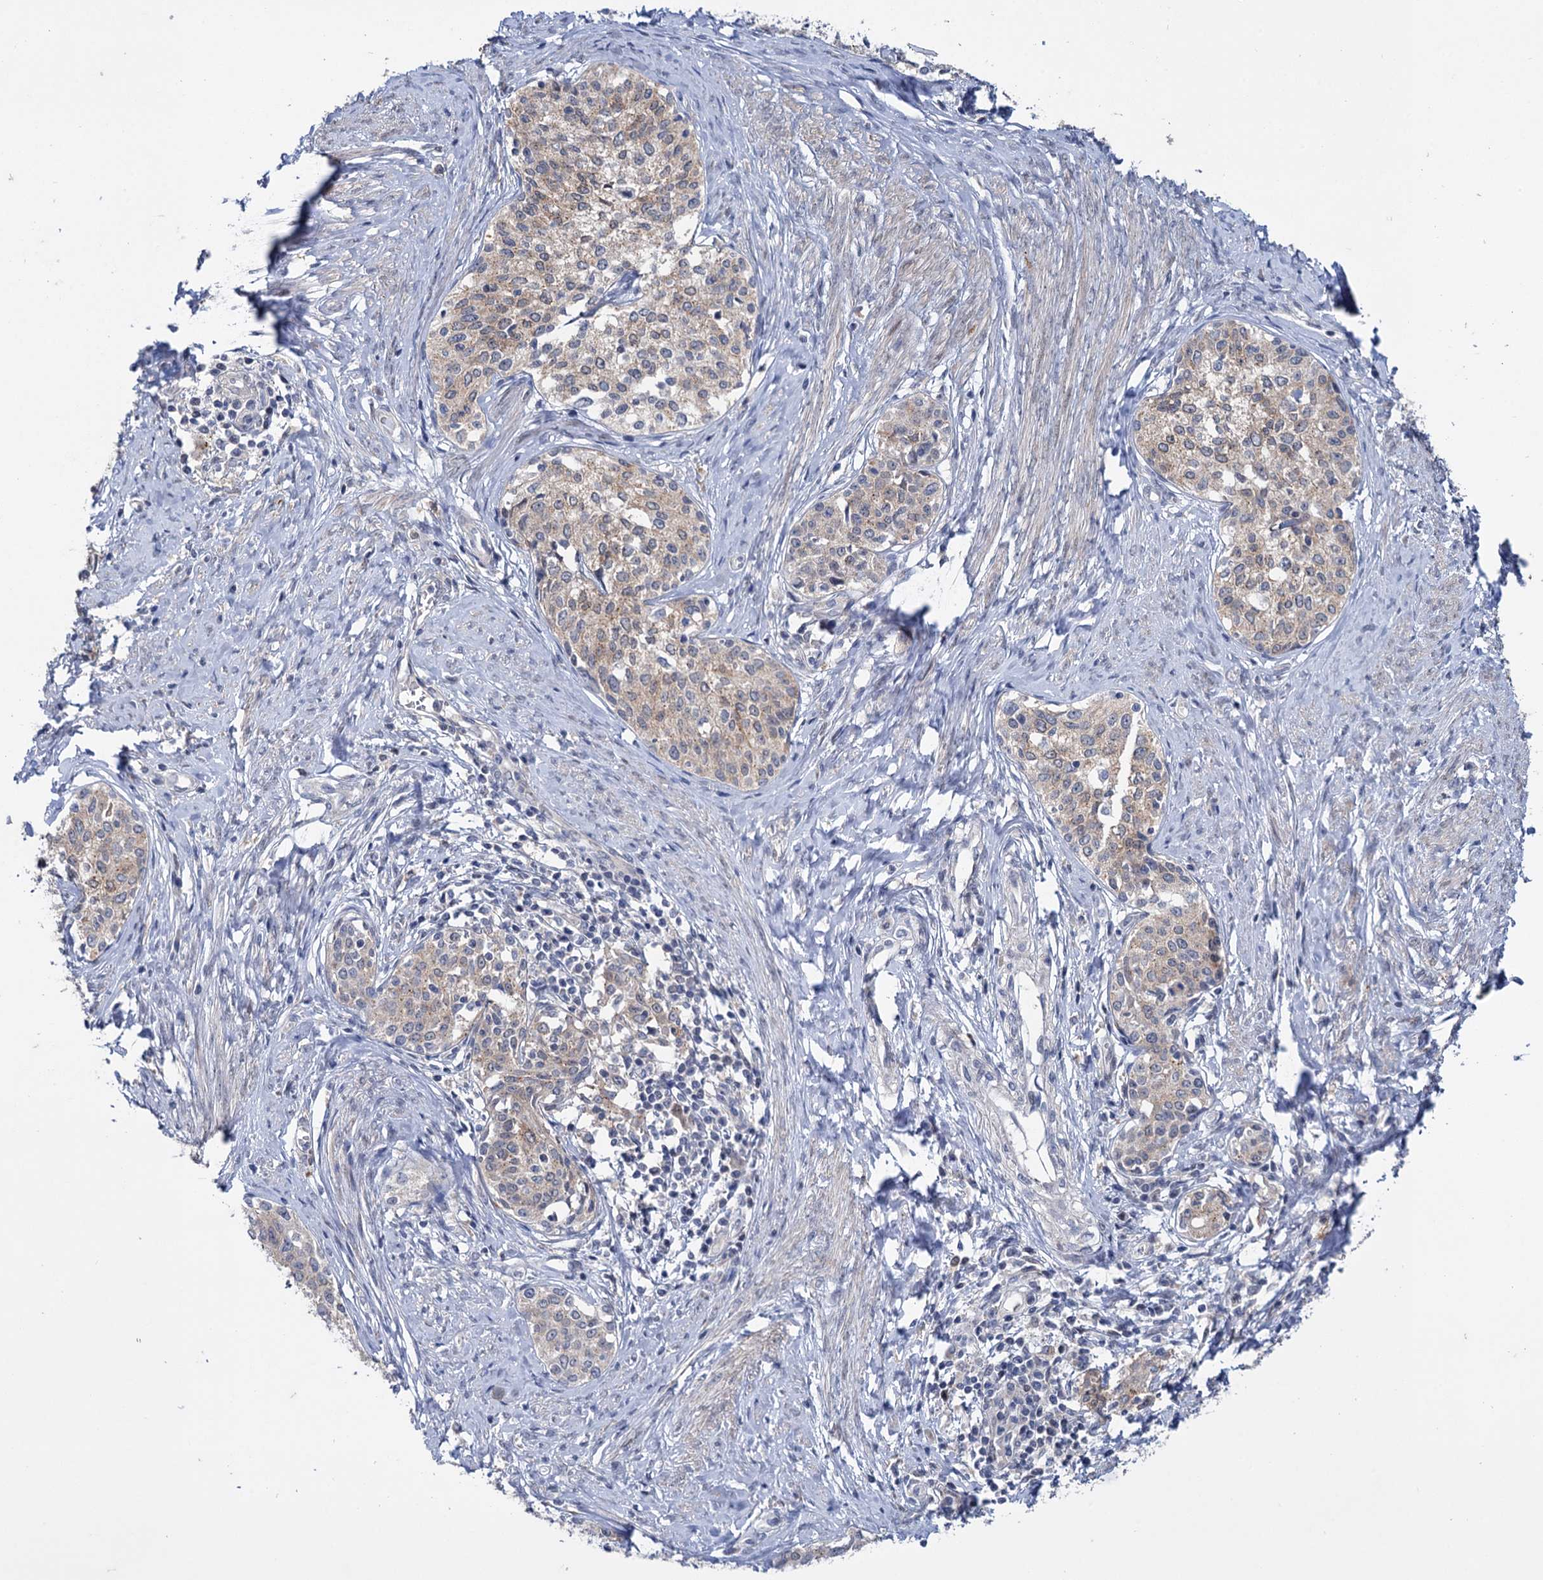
{"staining": {"intensity": "moderate", "quantity": "25%-75%", "location": "cytoplasmic/membranous"}, "tissue": "cervical cancer", "cell_type": "Tumor cells", "image_type": "cancer", "snomed": [{"axis": "morphology", "description": "Squamous cell carcinoma, NOS"}, {"axis": "morphology", "description": "Adenocarcinoma, NOS"}, {"axis": "topography", "description": "Cervix"}], "caption": "Human cervical cancer stained with a brown dye shows moderate cytoplasmic/membranous positive positivity in approximately 25%-75% of tumor cells.", "gene": "MID1IP1", "patient": {"sex": "female", "age": 52}}